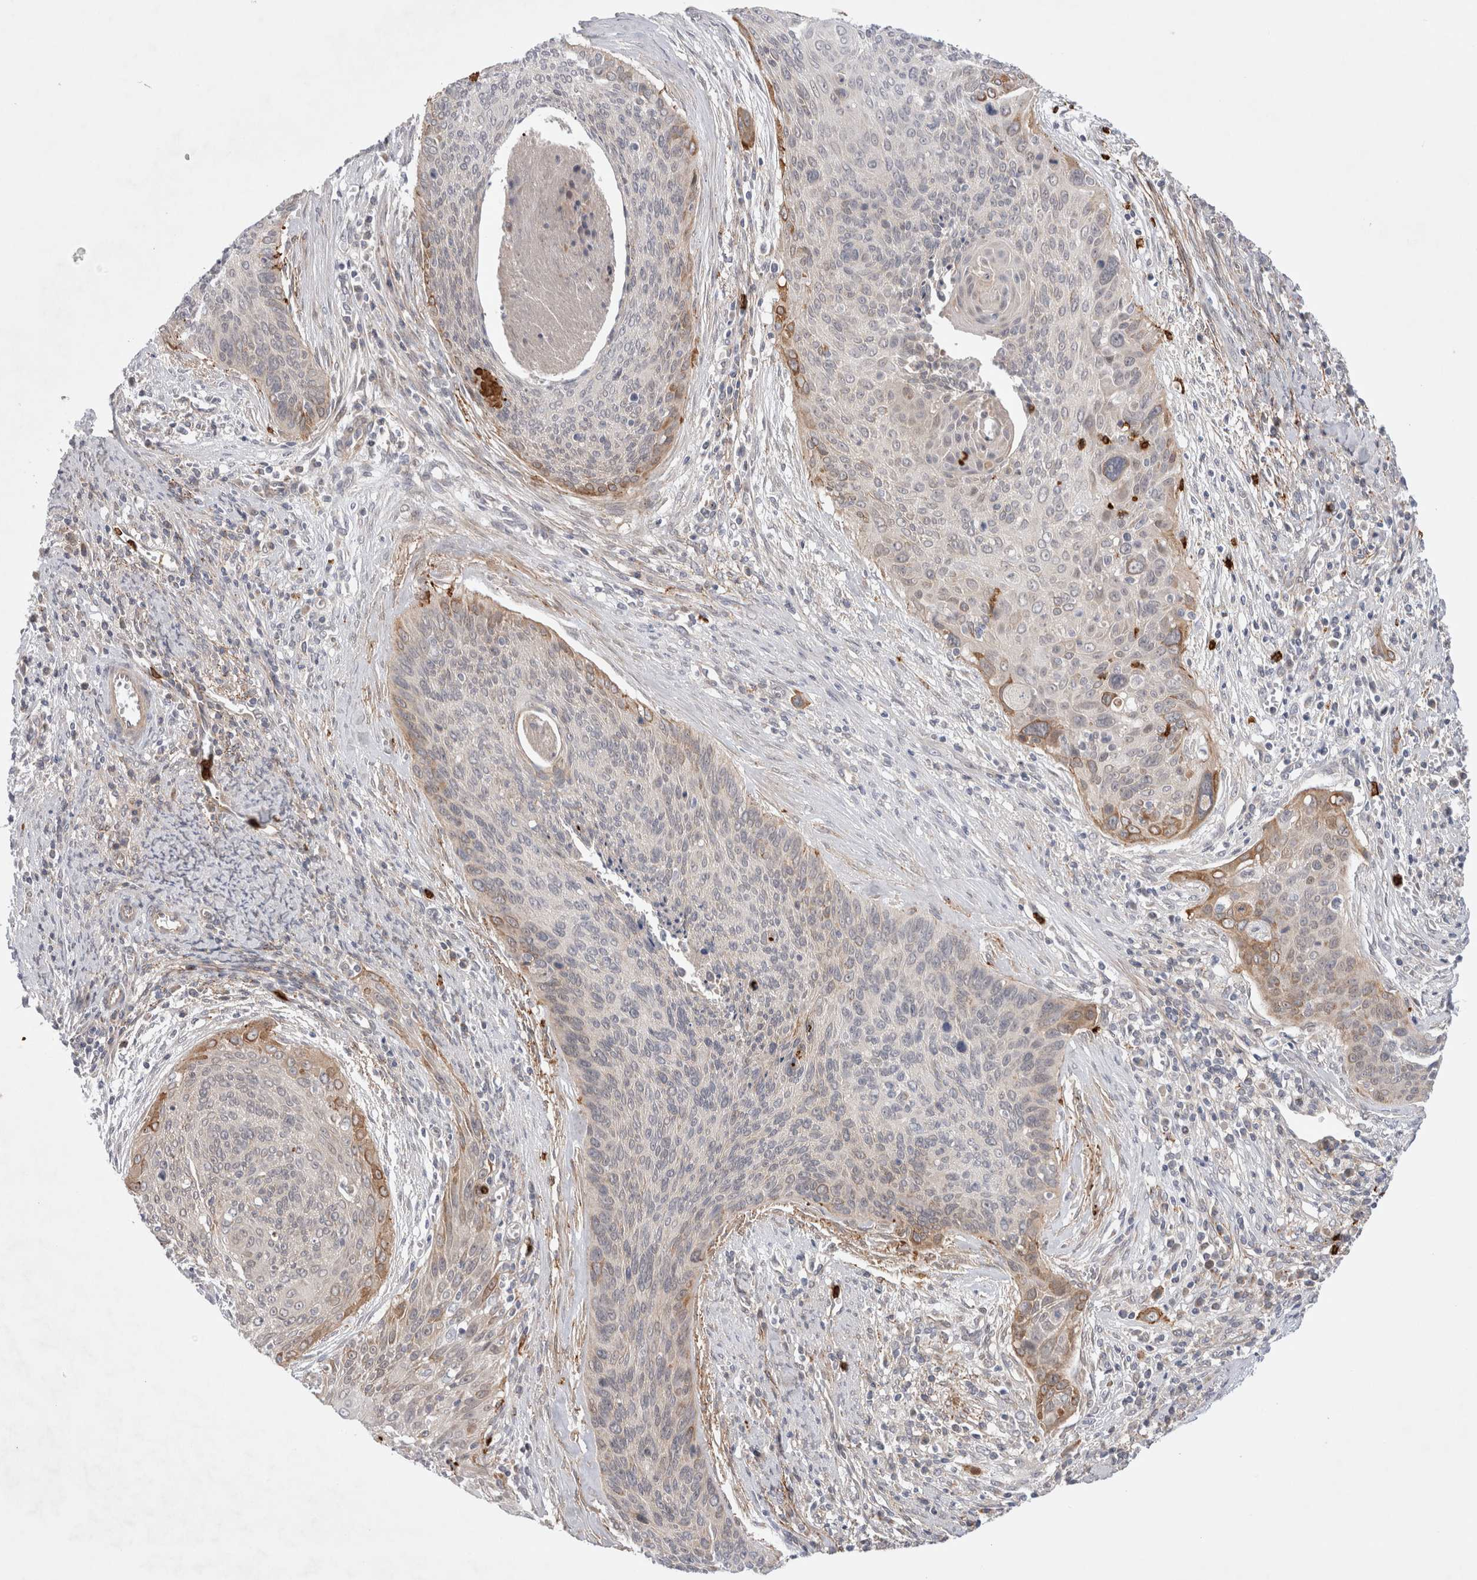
{"staining": {"intensity": "moderate", "quantity": "<25%", "location": "cytoplasmic/membranous"}, "tissue": "cervical cancer", "cell_type": "Tumor cells", "image_type": "cancer", "snomed": [{"axis": "morphology", "description": "Squamous cell carcinoma, NOS"}, {"axis": "topography", "description": "Cervix"}], "caption": "A high-resolution image shows IHC staining of squamous cell carcinoma (cervical), which exhibits moderate cytoplasmic/membranous positivity in approximately <25% of tumor cells. The protein of interest is shown in brown color, while the nuclei are stained blue.", "gene": "GSDMB", "patient": {"sex": "female", "age": 55}}